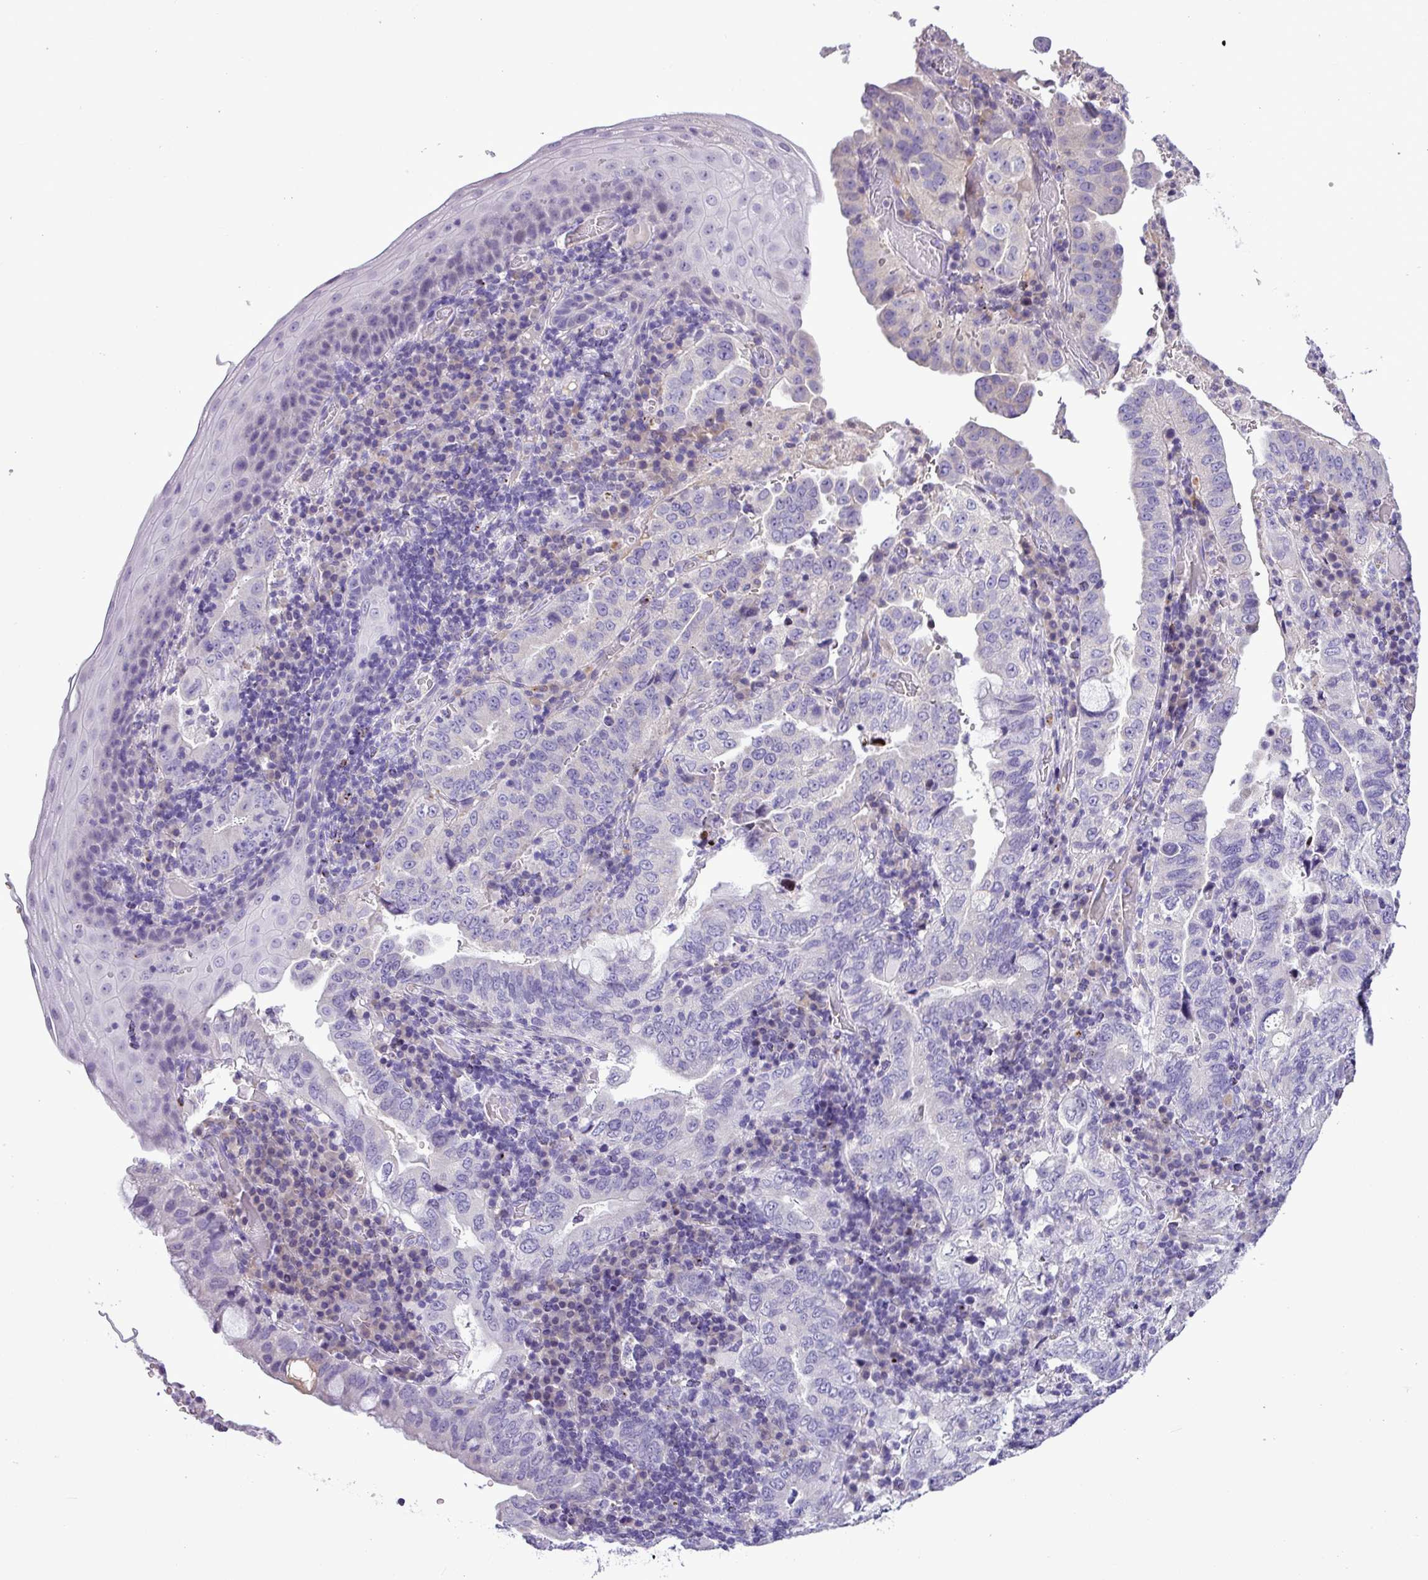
{"staining": {"intensity": "negative", "quantity": "none", "location": "none"}, "tissue": "stomach cancer", "cell_type": "Tumor cells", "image_type": "cancer", "snomed": [{"axis": "morphology", "description": "Normal tissue, NOS"}, {"axis": "morphology", "description": "Adenocarcinoma, NOS"}, {"axis": "topography", "description": "Esophagus"}, {"axis": "topography", "description": "Stomach, upper"}, {"axis": "topography", "description": "Peripheral nerve tissue"}], "caption": "This is an immunohistochemistry (IHC) image of stomach cancer (adenocarcinoma). There is no expression in tumor cells.", "gene": "IL17A", "patient": {"sex": "male", "age": 62}}